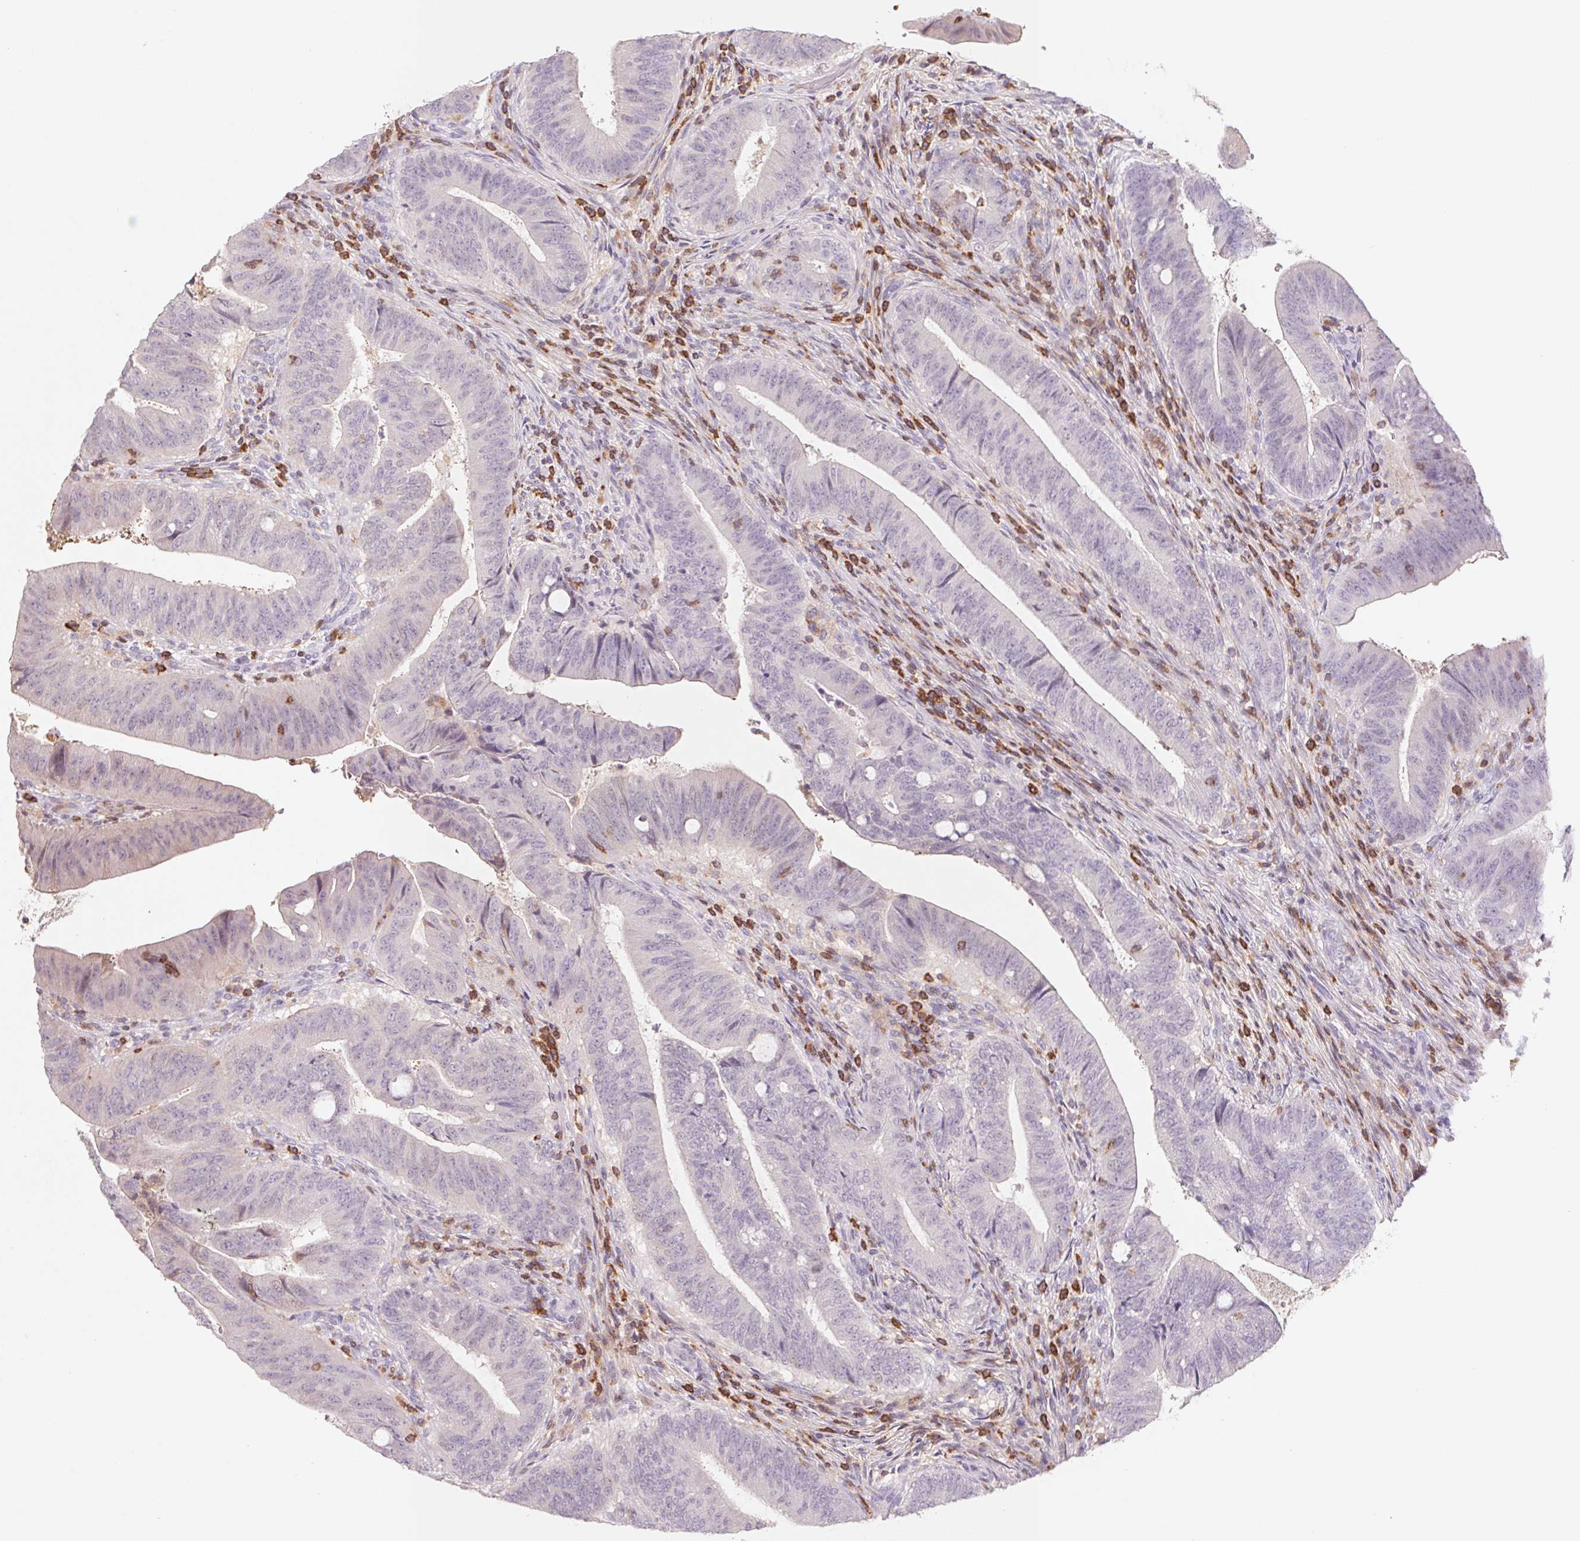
{"staining": {"intensity": "moderate", "quantity": "<25%", "location": "cytoplasmic/membranous"}, "tissue": "colorectal cancer", "cell_type": "Tumor cells", "image_type": "cancer", "snomed": [{"axis": "morphology", "description": "Adenocarcinoma, NOS"}, {"axis": "topography", "description": "Colon"}], "caption": "DAB (3,3'-diaminobenzidine) immunohistochemical staining of colorectal cancer exhibits moderate cytoplasmic/membranous protein staining in about <25% of tumor cells.", "gene": "KIF26A", "patient": {"sex": "female", "age": 43}}